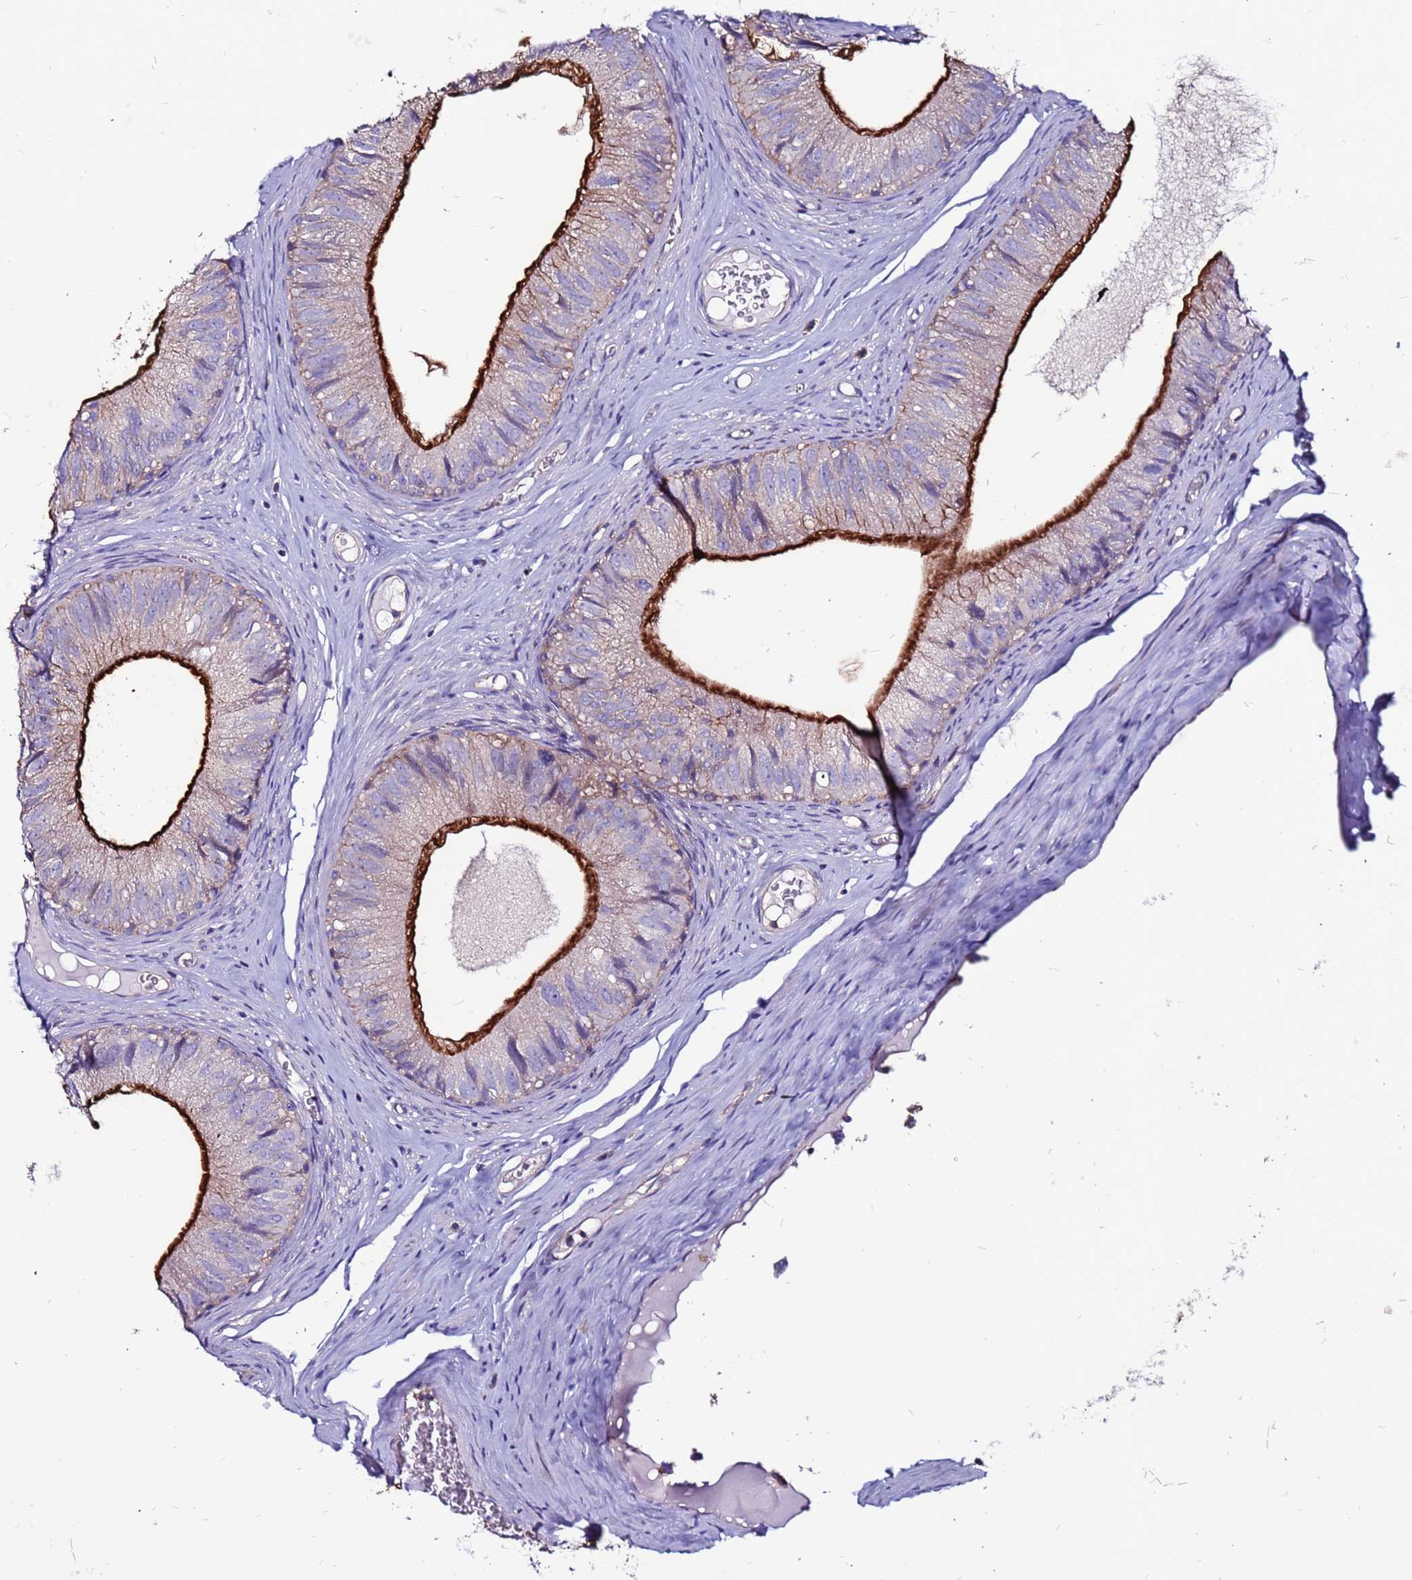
{"staining": {"intensity": "strong", "quantity": ">75%", "location": "cytoplasmic/membranous"}, "tissue": "epididymis", "cell_type": "Glandular cells", "image_type": "normal", "snomed": [{"axis": "morphology", "description": "Normal tissue, NOS"}, {"axis": "topography", "description": "Epididymis"}], "caption": "Epididymis stained with DAB immunohistochemistry (IHC) reveals high levels of strong cytoplasmic/membranous expression in about >75% of glandular cells. The protein is shown in brown color, while the nuclei are stained blue.", "gene": "NRN1L", "patient": {"sex": "male", "age": 36}}